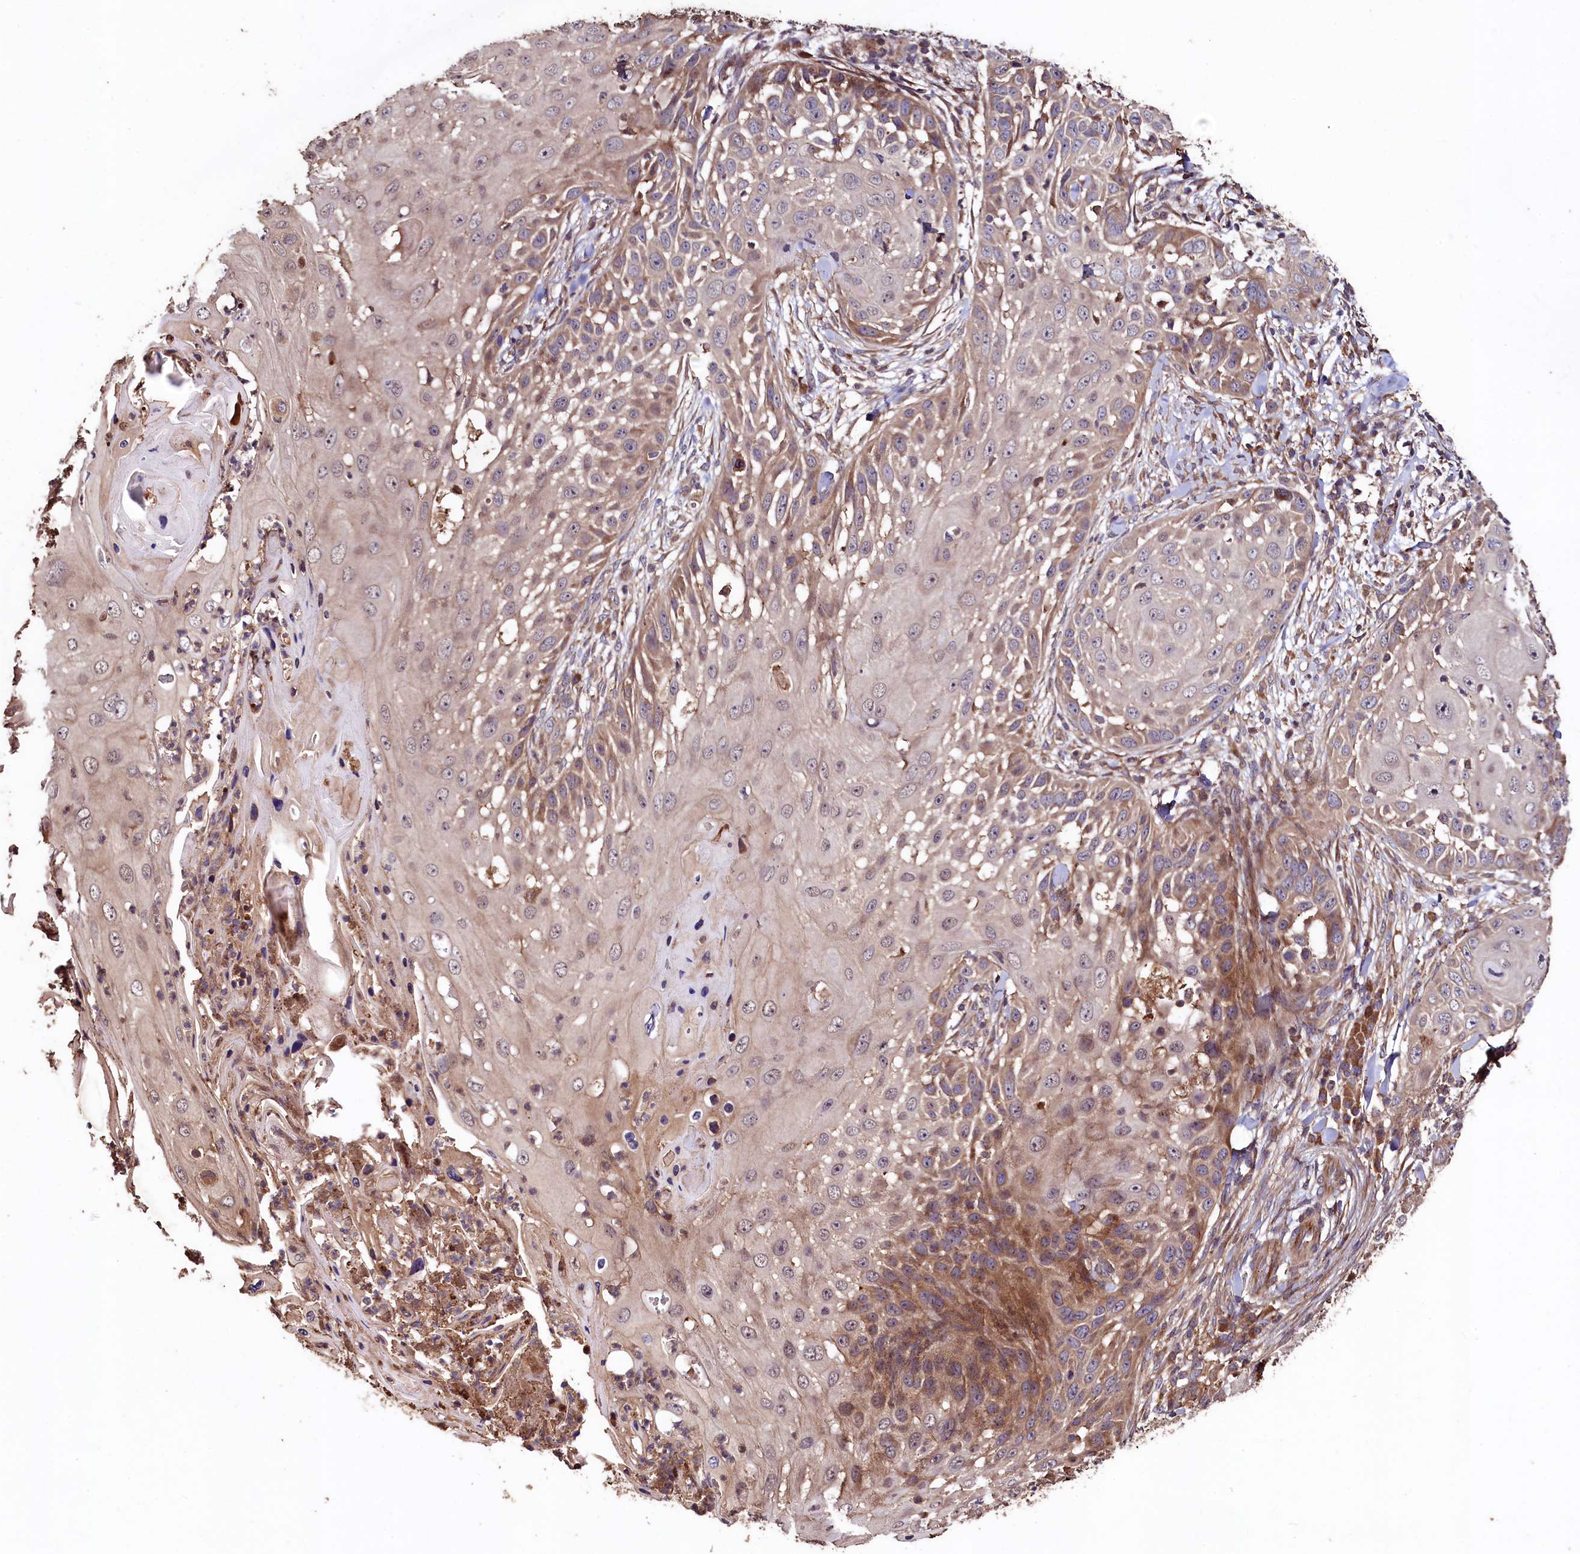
{"staining": {"intensity": "moderate", "quantity": "<25%", "location": "cytoplasmic/membranous"}, "tissue": "skin cancer", "cell_type": "Tumor cells", "image_type": "cancer", "snomed": [{"axis": "morphology", "description": "Squamous cell carcinoma, NOS"}, {"axis": "topography", "description": "Skin"}], "caption": "This micrograph shows IHC staining of skin cancer, with low moderate cytoplasmic/membranous expression in about <25% of tumor cells.", "gene": "TMEM98", "patient": {"sex": "female", "age": 44}}